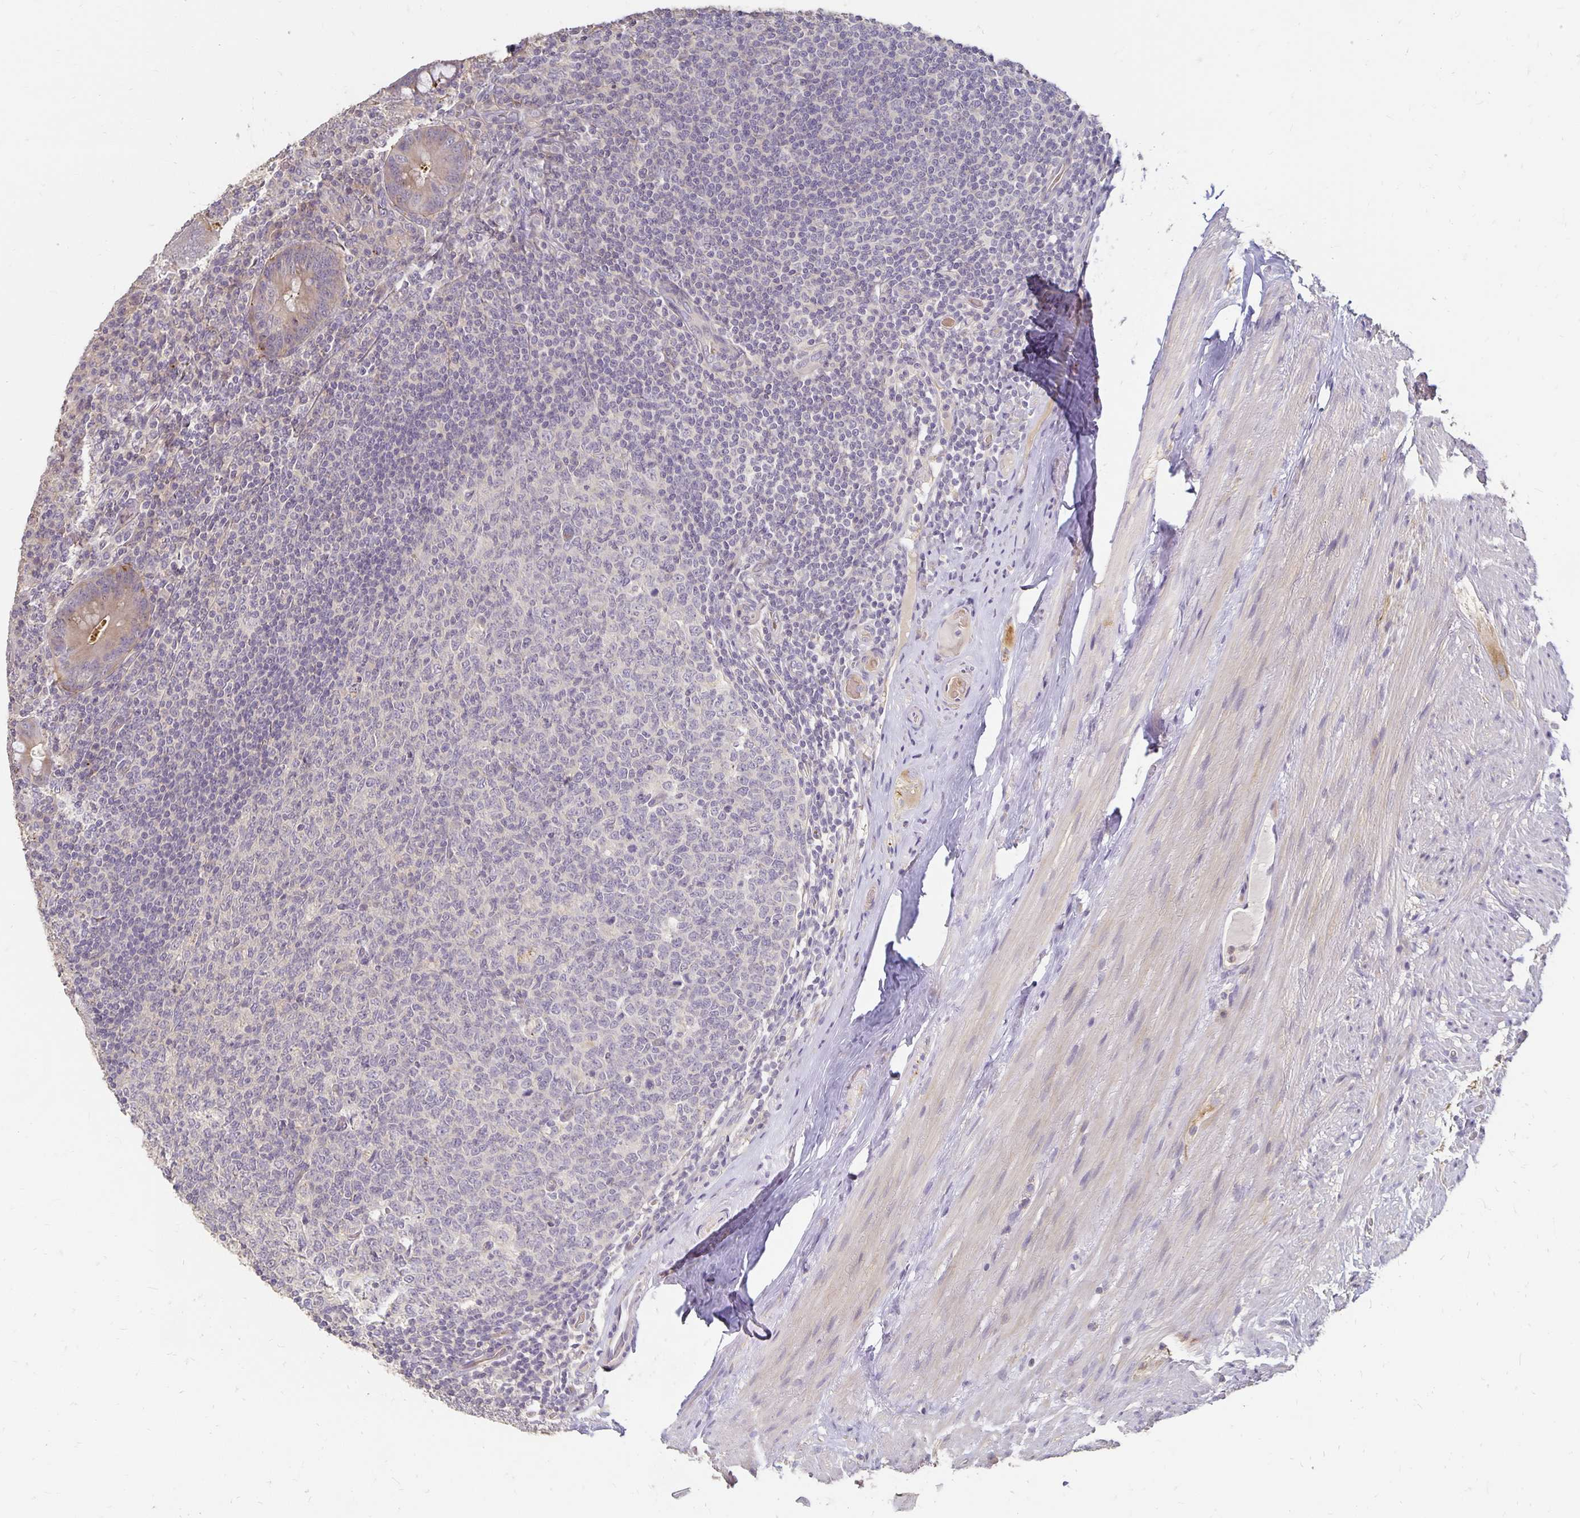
{"staining": {"intensity": "weak", "quantity": "<25%", "location": "cytoplasmic/membranous"}, "tissue": "appendix", "cell_type": "Glandular cells", "image_type": "normal", "snomed": [{"axis": "morphology", "description": "Normal tissue, NOS"}, {"axis": "topography", "description": "Appendix"}], "caption": "Glandular cells are negative for protein expression in benign human appendix. (DAB (3,3'-diaminobenzidine) IHC, high magnification).", "gene": "CST6", "patient": {"sex": "male", "age": 71}}